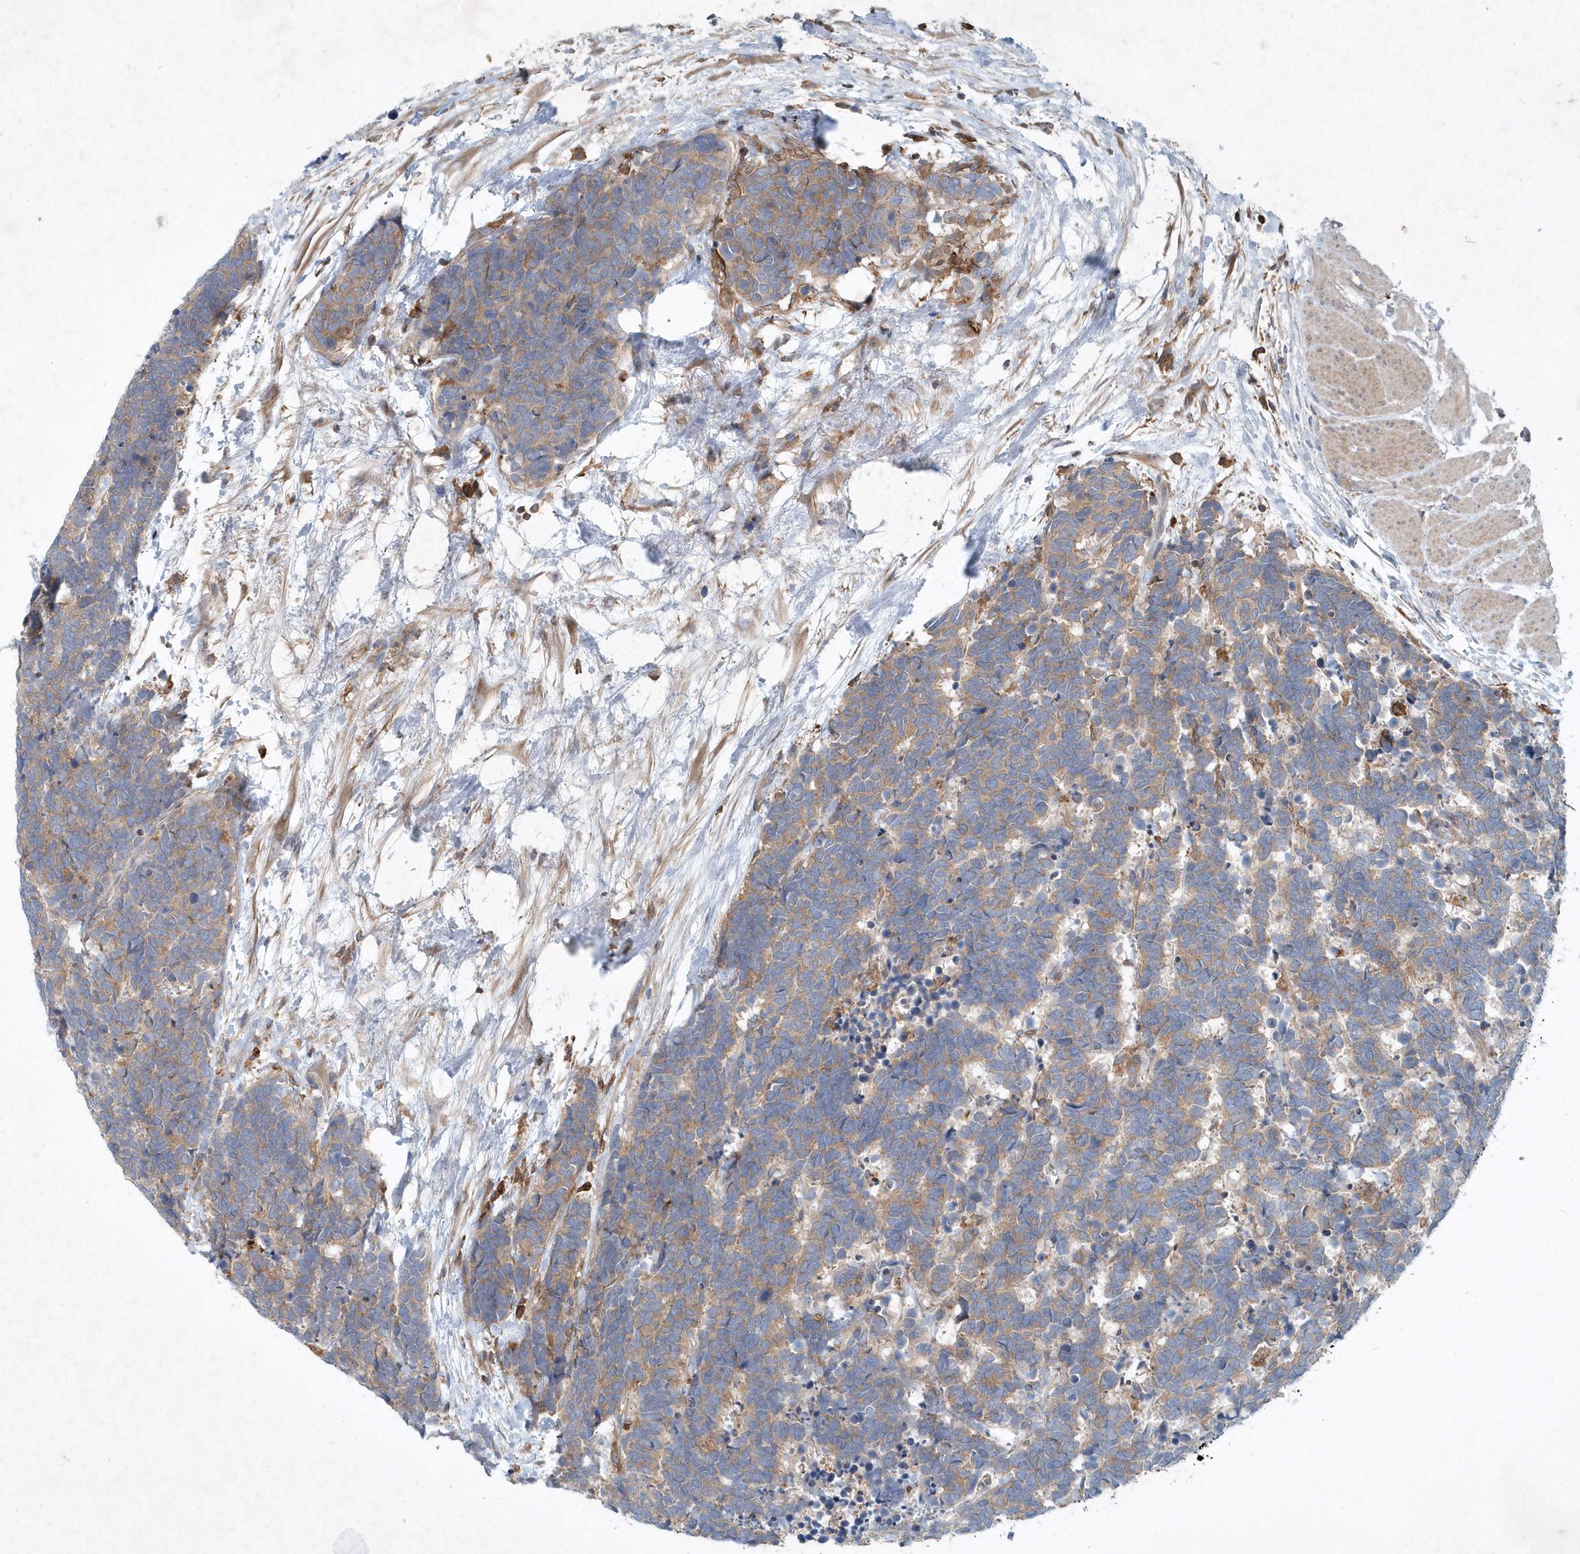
{"staining": {"intensity": "weak", "quantity": "25%-75%", "location": "cytoplasmic/membranous"}, "tissue": "carcinoid", "cell_type": "Tumor cells", "image_type": "cancer", "snomed": [{"axis": "morphology", "description": "Carcinoma, NOS"}, {"axis": "morphology", "description": "Carcinoid, malignant, NOS"}, {"axis": "topography", "description": "Urinary bladder"}], "caption": "Human carcinoid stained with a brown dye exhibits weak cytoplasmic/membranous positive expression in approximately 25%-75% of tumor cells.", "gene": "P2RY10", "patient": {"sex": "male", "age": 57}}